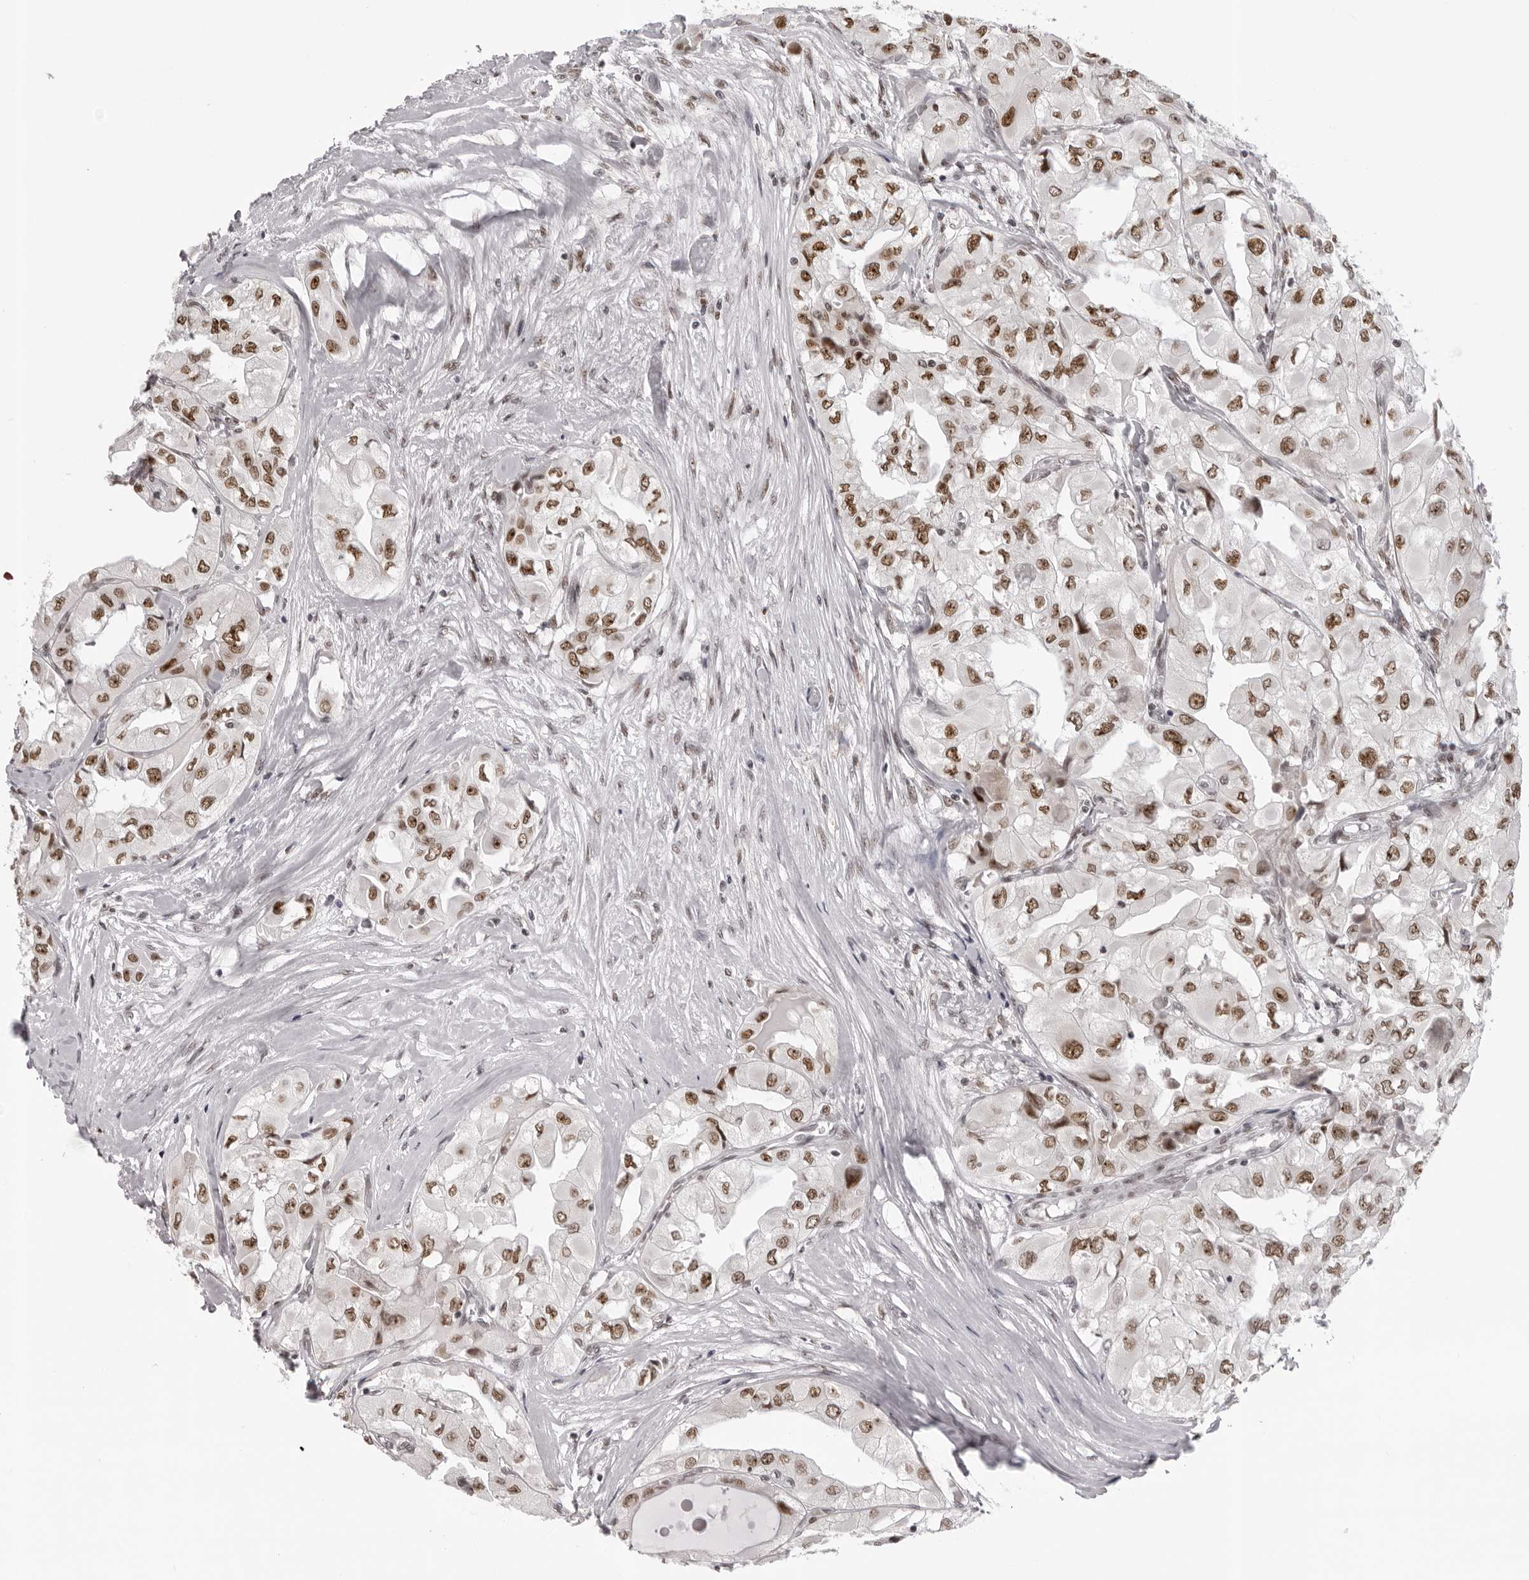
{"staining": {"intensity": "moderate", "quantity": ">75%", "location": "nuclear"}, "tissue": "thyroid cancer", "cell_type": "Tumor cells", "image_type": "cancer", "snomed": [{"axis": "morphology", "description": "Papillary adenocarcinoma, NOS"}, {"axis": "topography", "description": "Thyroid gland"}], "caption": "Human papillary adenocarcinoma (thyroid) stained with a brown dye demonstrates moderate nuclear positive positivity in approximately >75% of tumor cells.", "gene": "HEXIM2", "patient": {"sex": "female", "age": 59}}